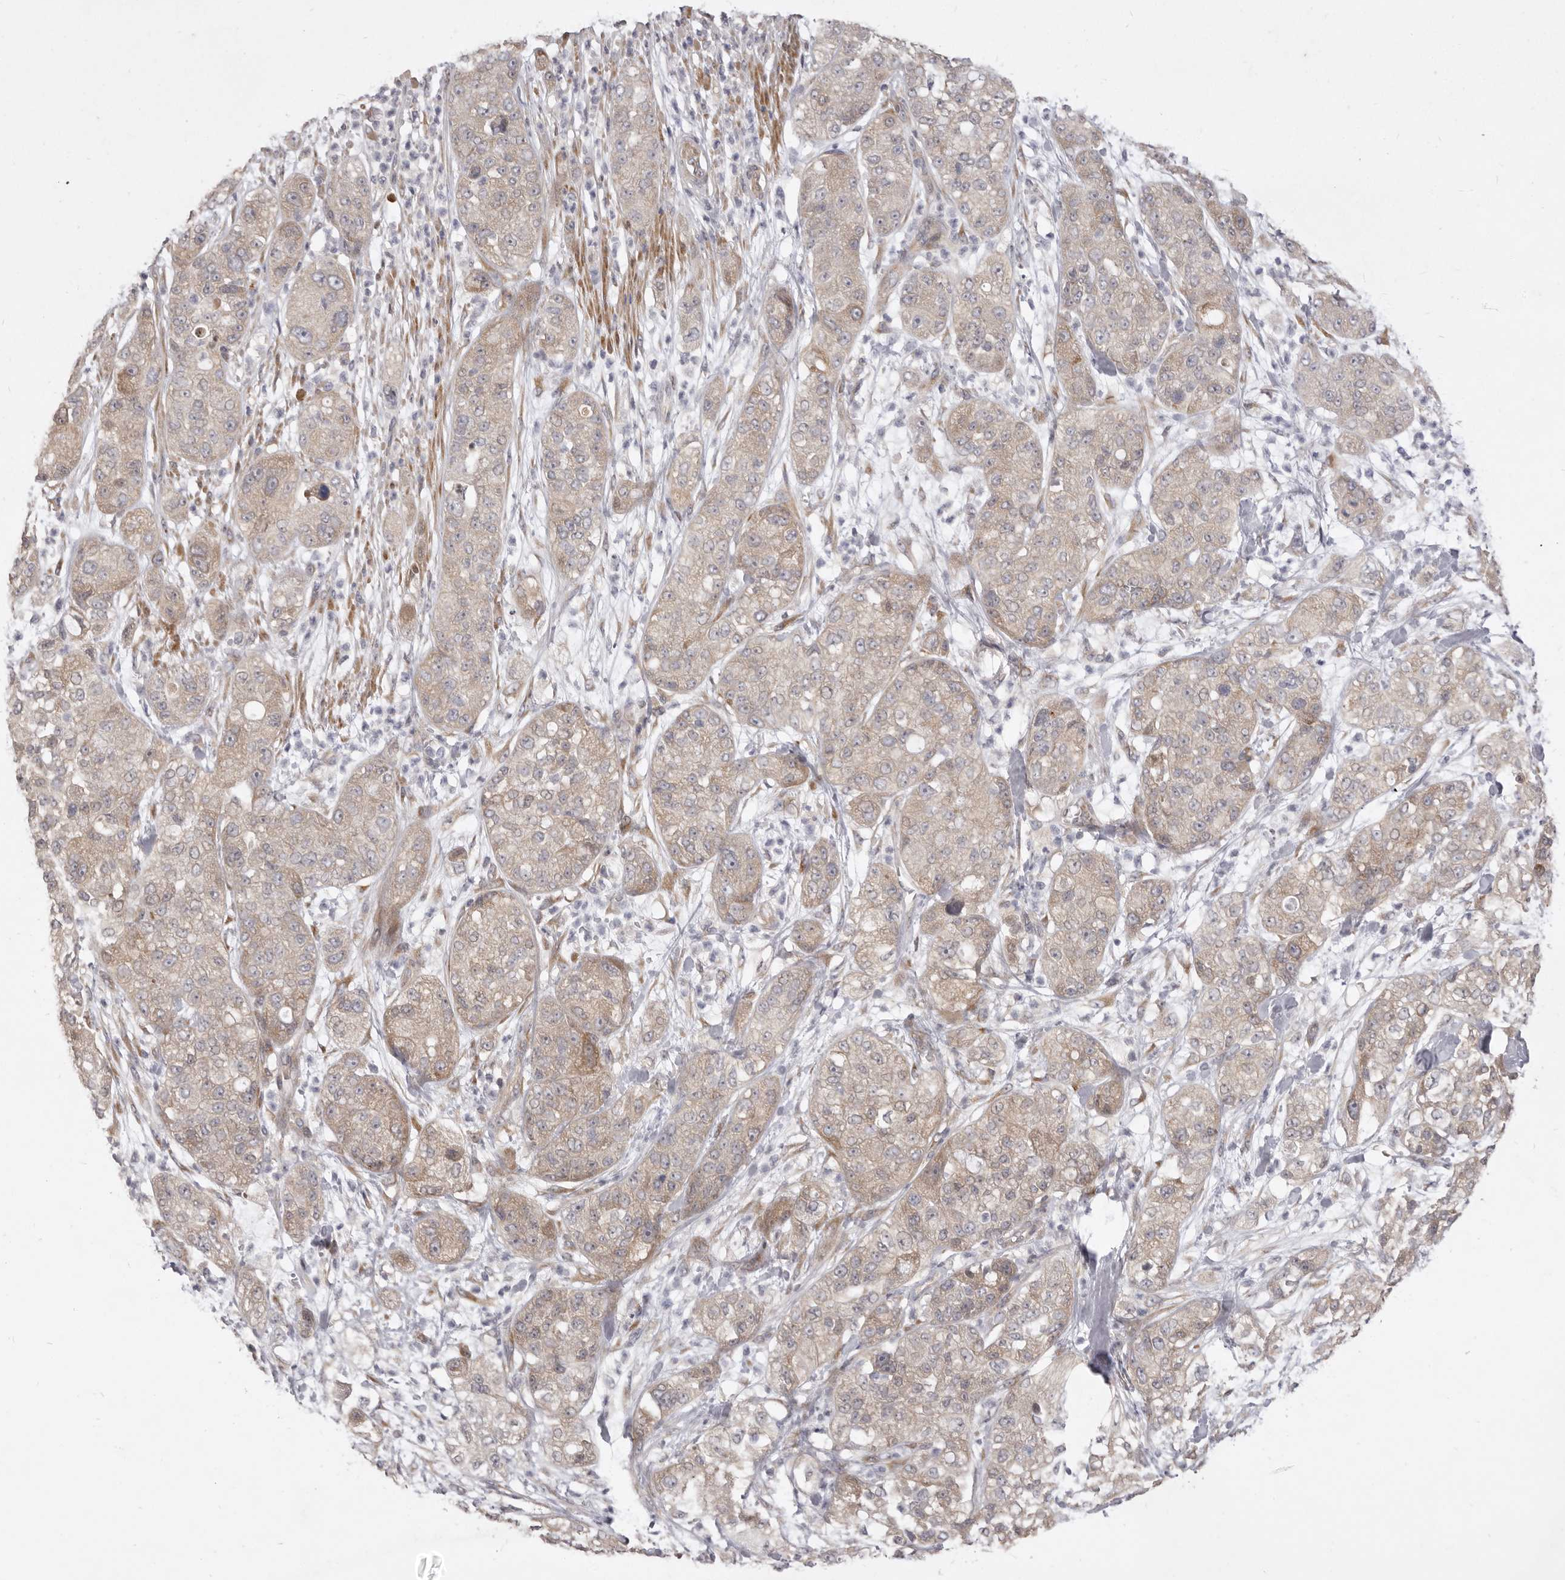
{"staining": {"intensity": "weak", "quantity": ">75%", "location": "cytoplasmic/membranous"}, "tissue": "pancreatic cancer", "cell_type": "Tumor cells", "image_type": "cancer", "snomed": [{"axis": "morphology", "description": "Adenocarcinoma, NOS"}, {"axis": "topography", "description": "Pancreas"}], "caption": "This is a photomicrograph of immunohistochemistry staining of pancreatic cancer, which shows weak positivity in the cytoplasmic/membranous of tumor cells.", "gene": "TBC1D8B", "patient": {"sex": "female", "age": 78}}